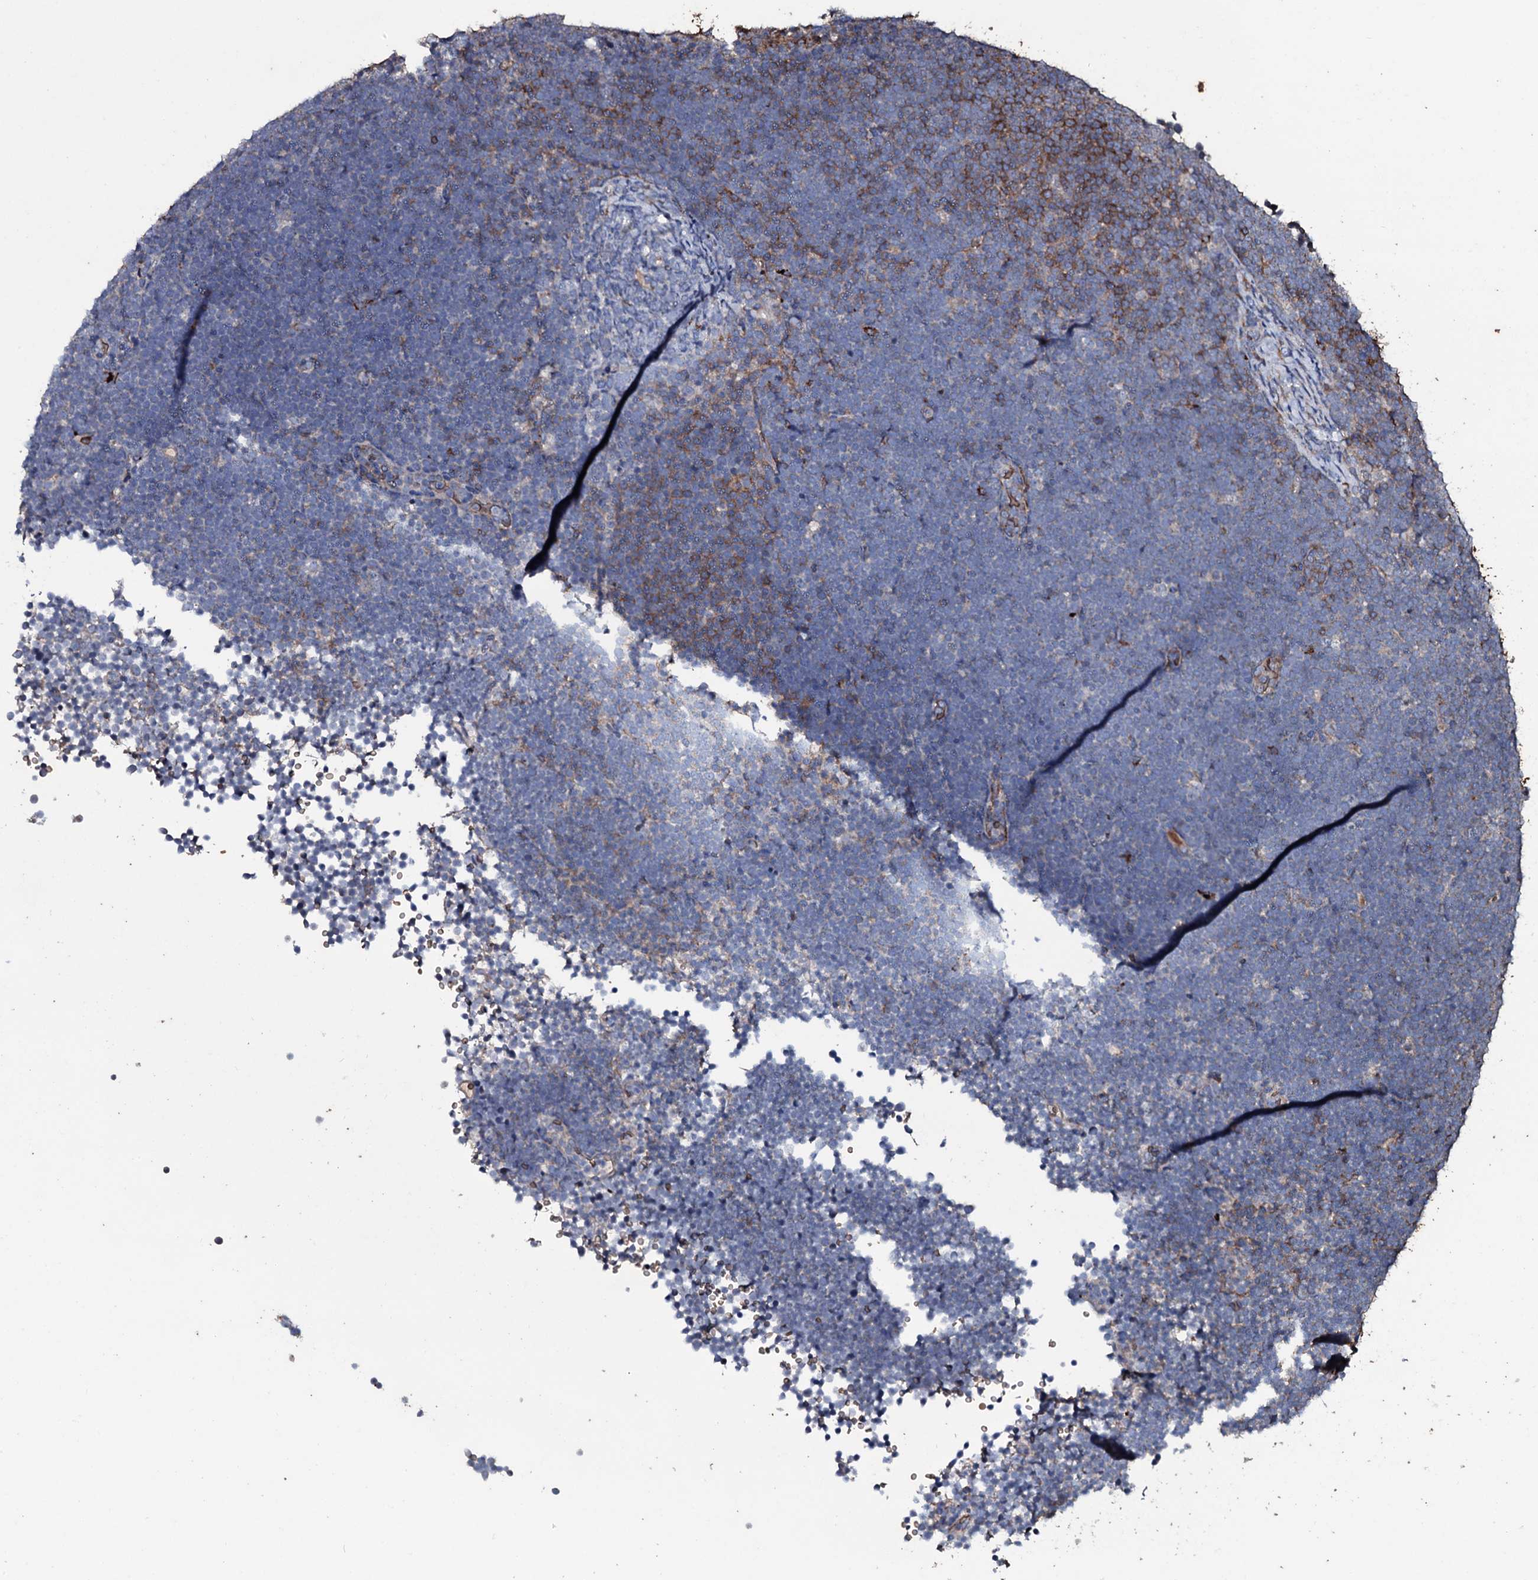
{"staining": {"intensity": "moderate", "quantity": "<25%", "location": "cytoplasmic/membranous"}, "tissue": "lymphoma", "cell_type": "Tumor cells", "image_type": "cancer", "snomed": [{"axis": "morphology", "description": "Malignant lymphoma, non-Hodgkin's type, High grade"}, {"axis": "topography", "description": "Lymph node"}], "caption": "Immunohistochemical staining of human high-grade malignant lymphoma, non-Hodgkin's type displays low levels of moderate cytoplasmic/membranous positivity in approximately <25% of tumor cells.", "gene": "ZSWIM8", "patient": {"sex": "male", "age": 13}}